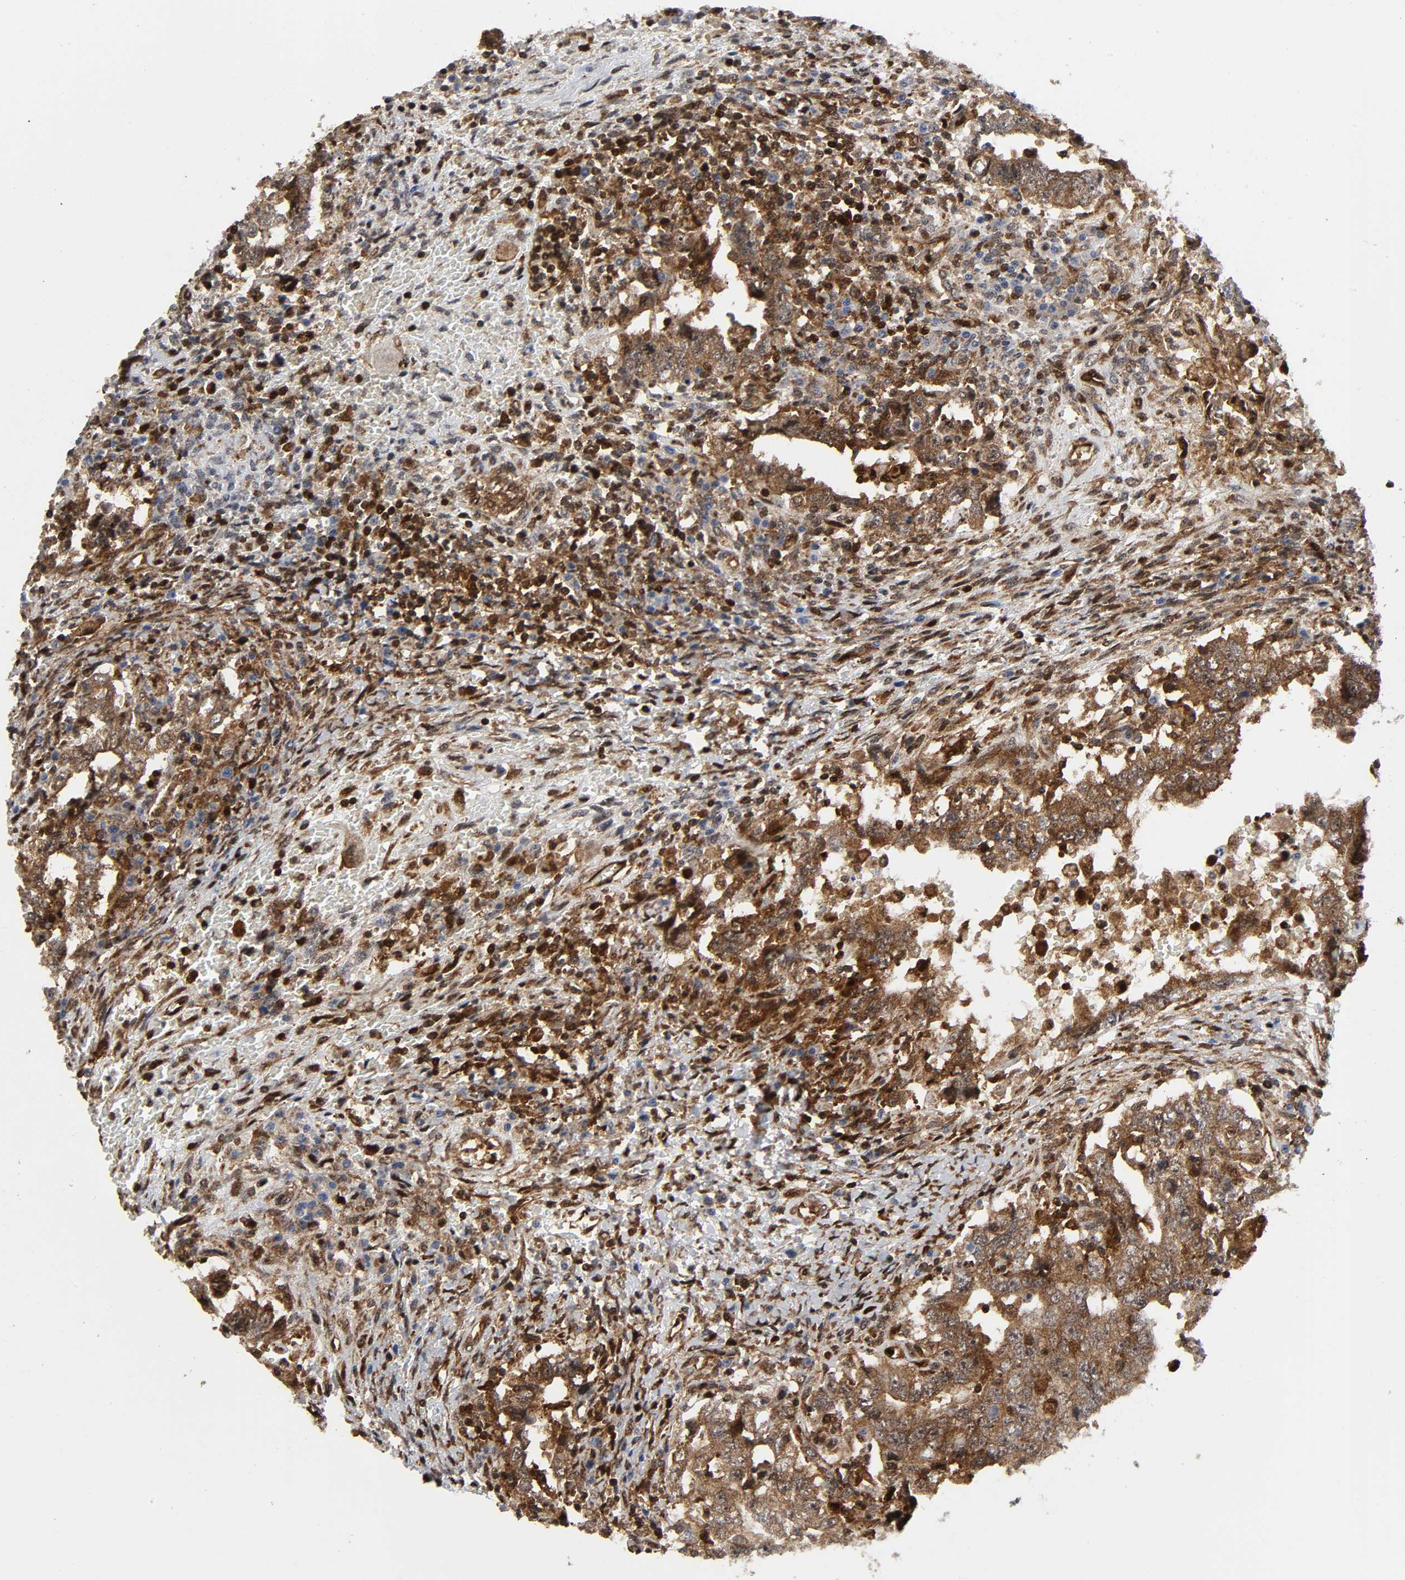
{"staining": {"intensity": "moderate", "quantity": ">75%", "location": "cytoplasmic/membranous"}, "tissue": "testis cancer", "cell_type": "Tumor cells", "image_type": "cancer", "snomed": [{"axis": "morphology", "description": "Carcinoma, Embryonal, NOS"}, {"axis": "topography", "description": "Testis"}], "caption": "Immunohistochemical staining of human embryonal carcinoma (testis) demonstrates moderate cytoplasmic/membranous protein positivity in approximately >75% of tumor cells.", "gene": "MAPK1", "patient": {"sex": "male", "age": 26}}